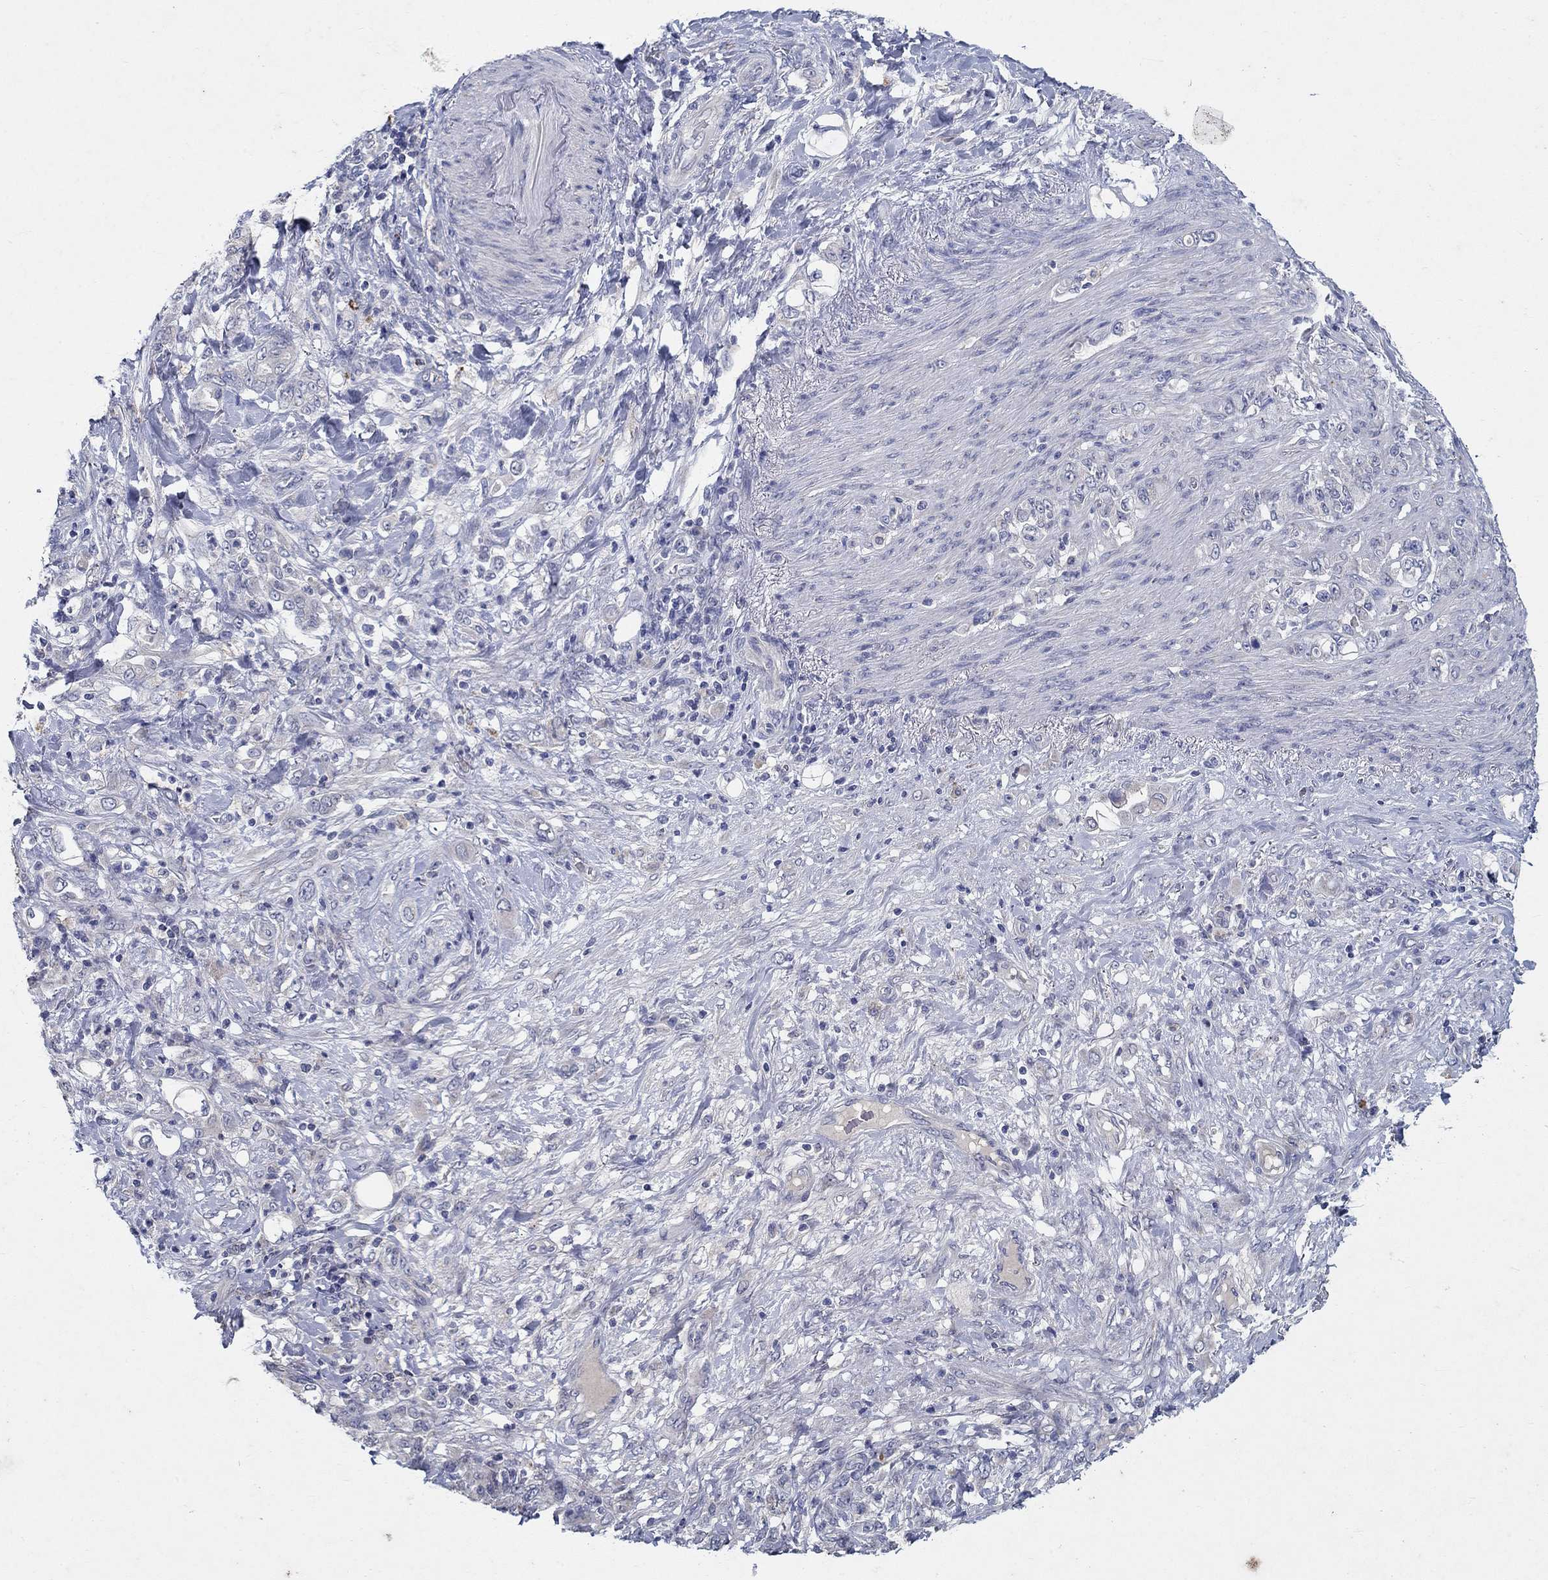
{"staining": {"intensity": "negative", "quantity": "none", "location": "none"}, "tissue": "stomach cancer", "cell_type": "Tumor cells", "image_type": "cancer", "snomed": [{"axis": "morphology", "description": "Adenocarcinoma, NOS"}, {"axis": "topography", "description": "Stomach"}], "caption": "Tumor cells show no significant protein positivity in stomach adenocarcinoma. (Immunohistochemistry, brightfield microscopy, high magnification).", "gene": "PROZ", "patient": {"sex": "female", "age": 79}}